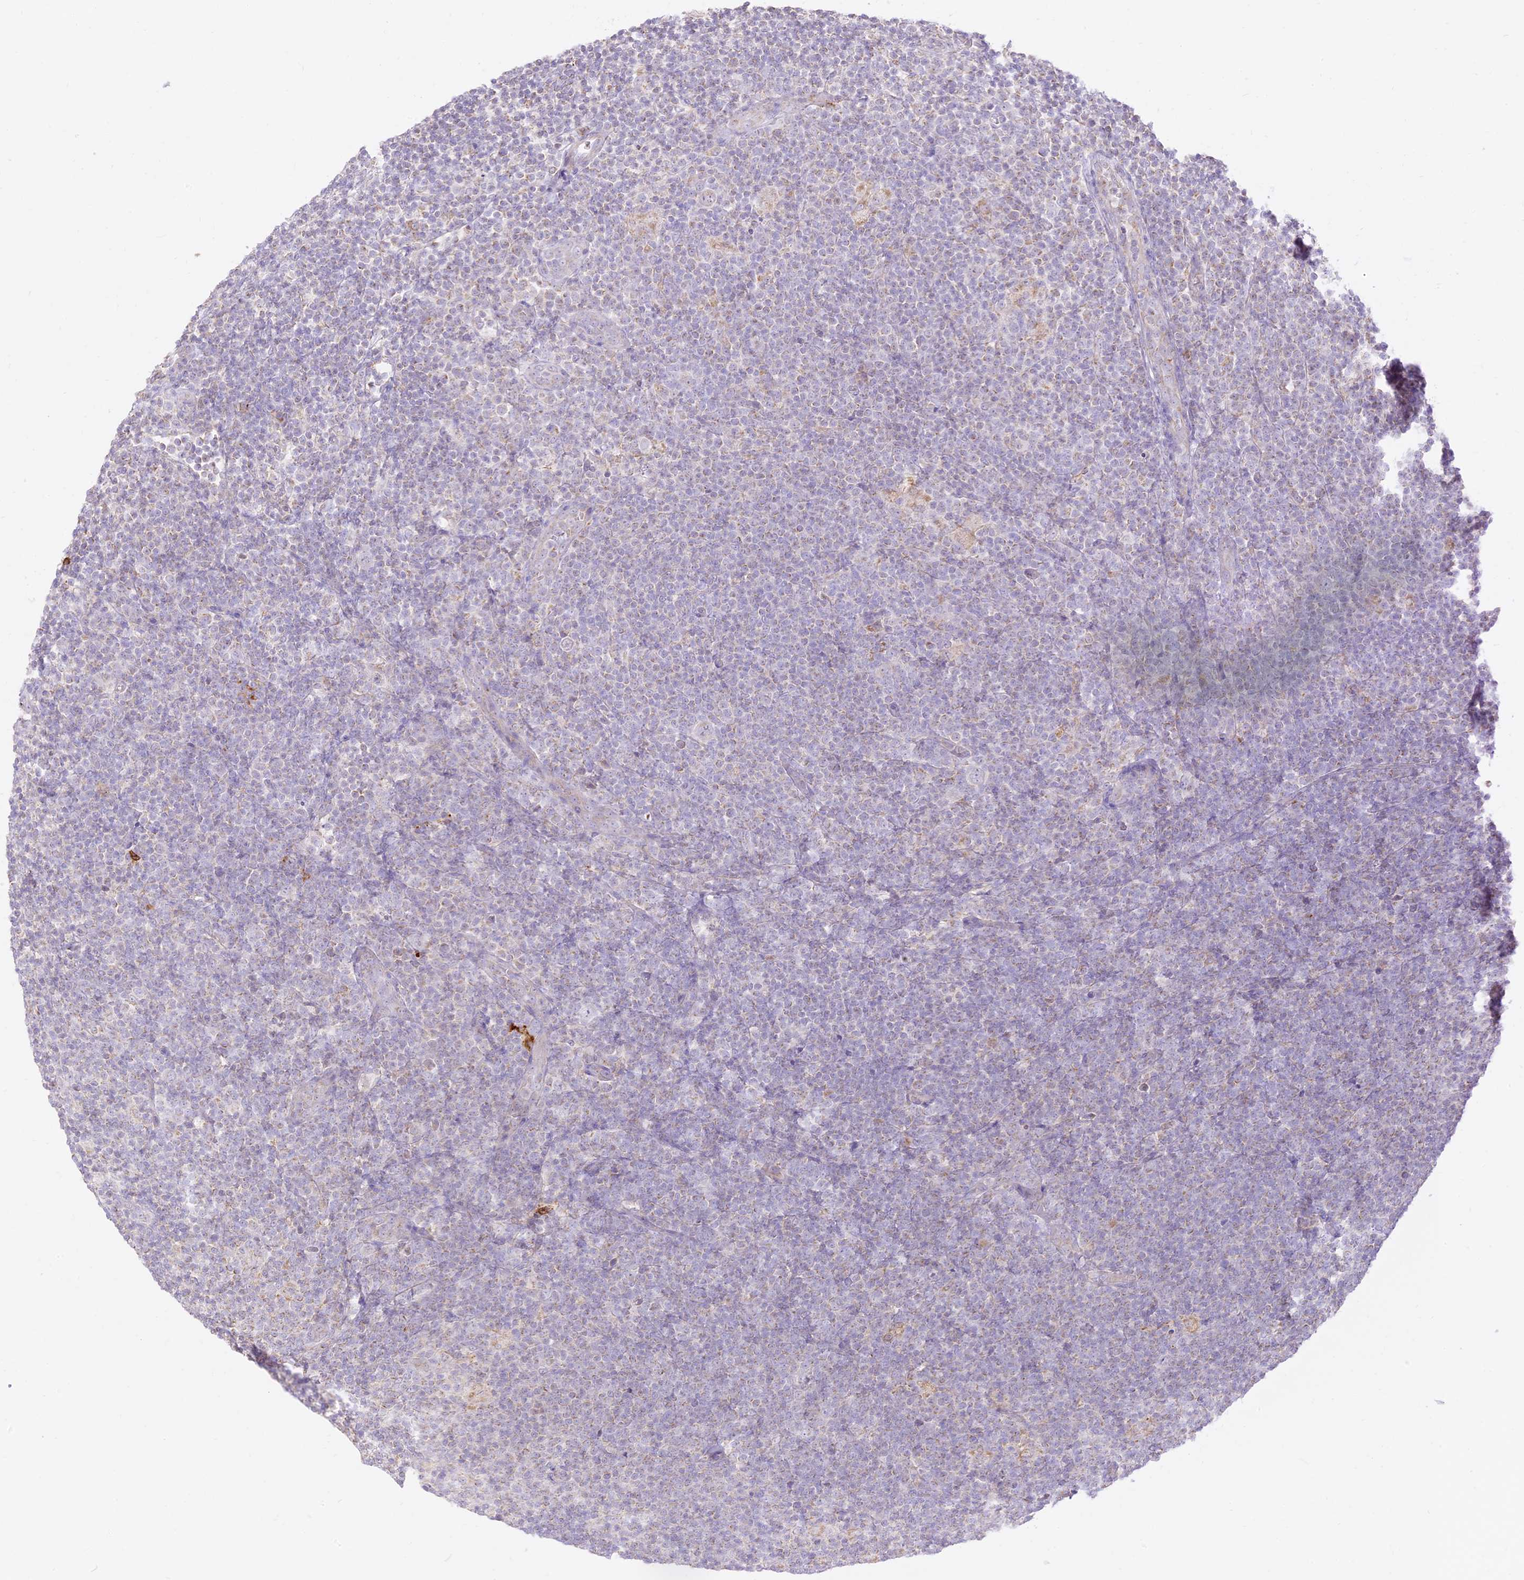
{"staining": {"intensity": "negative", "quantity": "none", "location": "none"}, "tissue": "lymphoma", "cell_type": "Tumor cells", "image_type": "cancer", "snomed": [{"axis": "morphology", "description": "Hodgkin's disease, NOS"}, {"axis": "topography", "description": "Lymph node"}], "caption": "Immunohistochemistry (IHC) micrograph of human Hodgkin's disease stained for a protein (brown), which exhibits no positivity in tumor cells.", "gene": "LRRC15", "patient": {"sex": "female", "age": 57}}